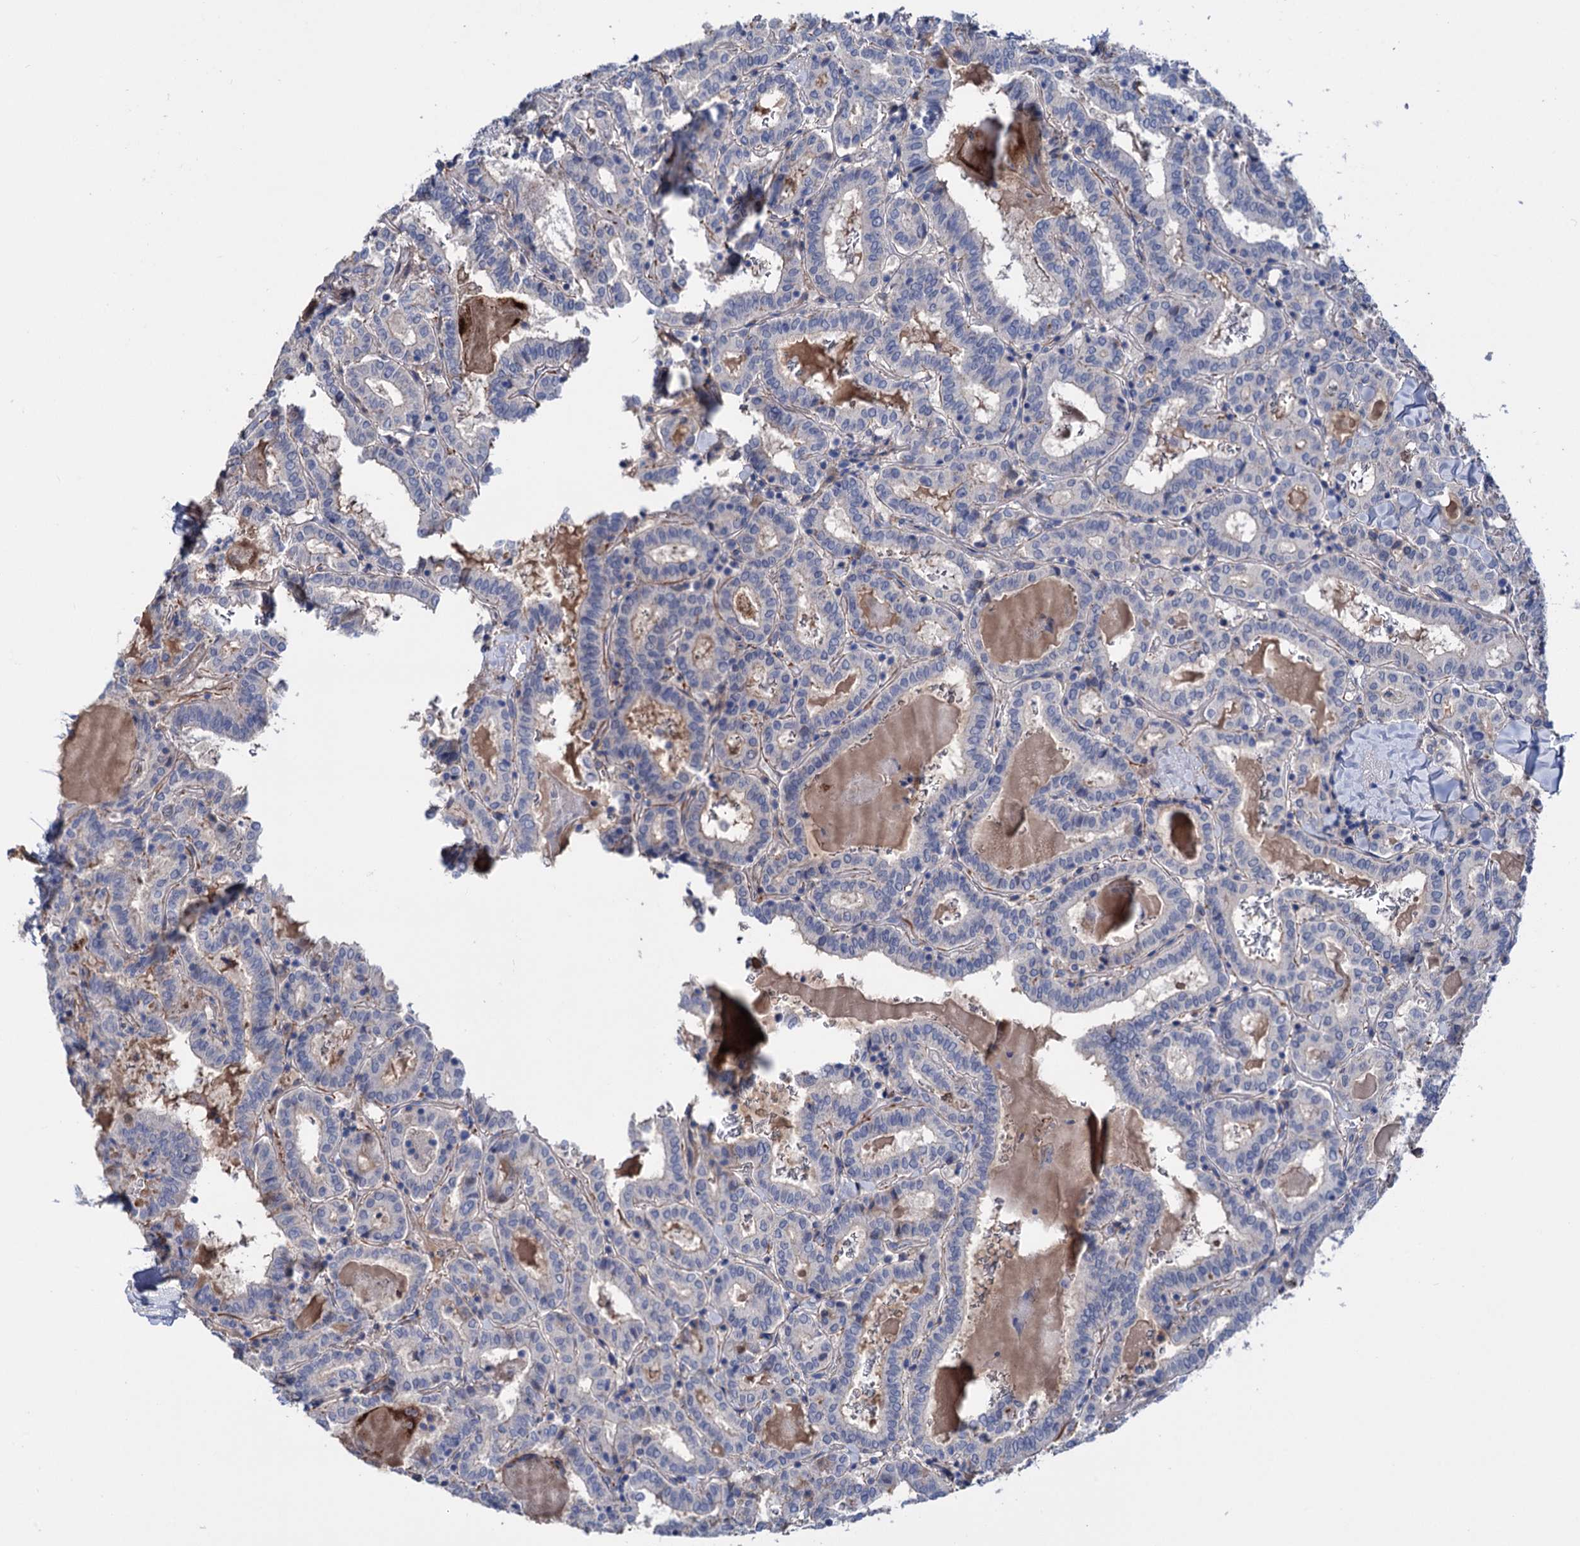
{"staining": {"intensity": "negative", "quantity": "none", "location": "none"}, "tissue": "thyroid cancer", "cell_type": "Tumor cells", "image_type": "cancer", "snomed": [{"axis": "morphology", "description": "Papillary adenocarcinoma, NOS"}, {"axis": "topography", "description": "Thyroid gland"}], "caption": "The photomicrograph demonstrates no significant positivity in tumor cells of thyroid cancer.", "gene": "PPP1R32", "patient": {"sex": "female", "age": 72}}